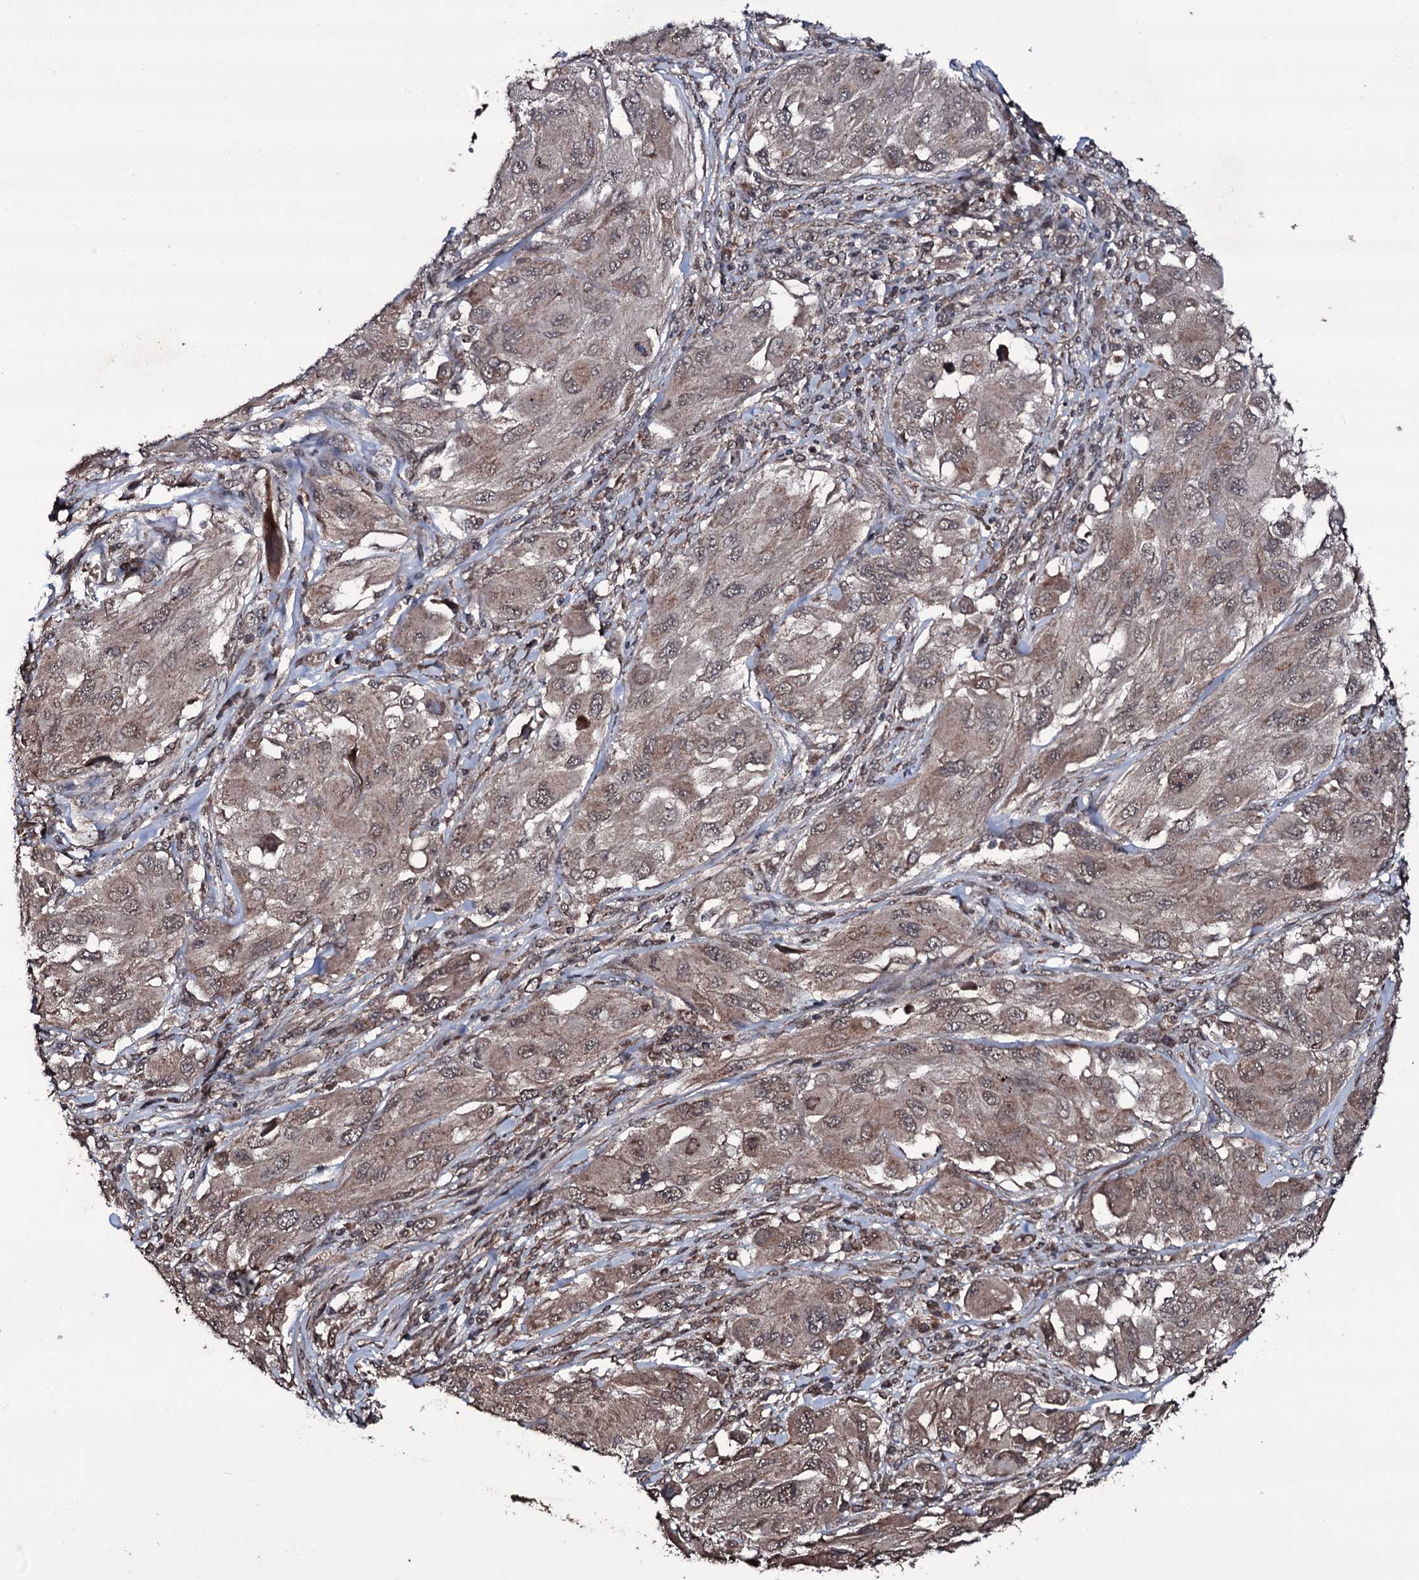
{"staining": {"intensity": "weak", "quantity": ">75%", "location": "cytoplasmic/membranous,nuclear"}, "tissue": "melanoma", "cell_type": "Tumor cells", "image_type": "cancer", "snomed": [{"axis": "morphology", "description": "Malignant melanoma, NOS"}, {"axis": "topography", "description": "Skin"}], "caption": "Immunohistochemistry (IHC) micrograph of malignant melanoma stained for a protein (brown), which exhibits low levels of weak cytoplasmic/membranous and nuclear staining in approximately >75% of tumor cells.", "gene": "MRPS31", "patient": {"sex": "female", "age": 91}}